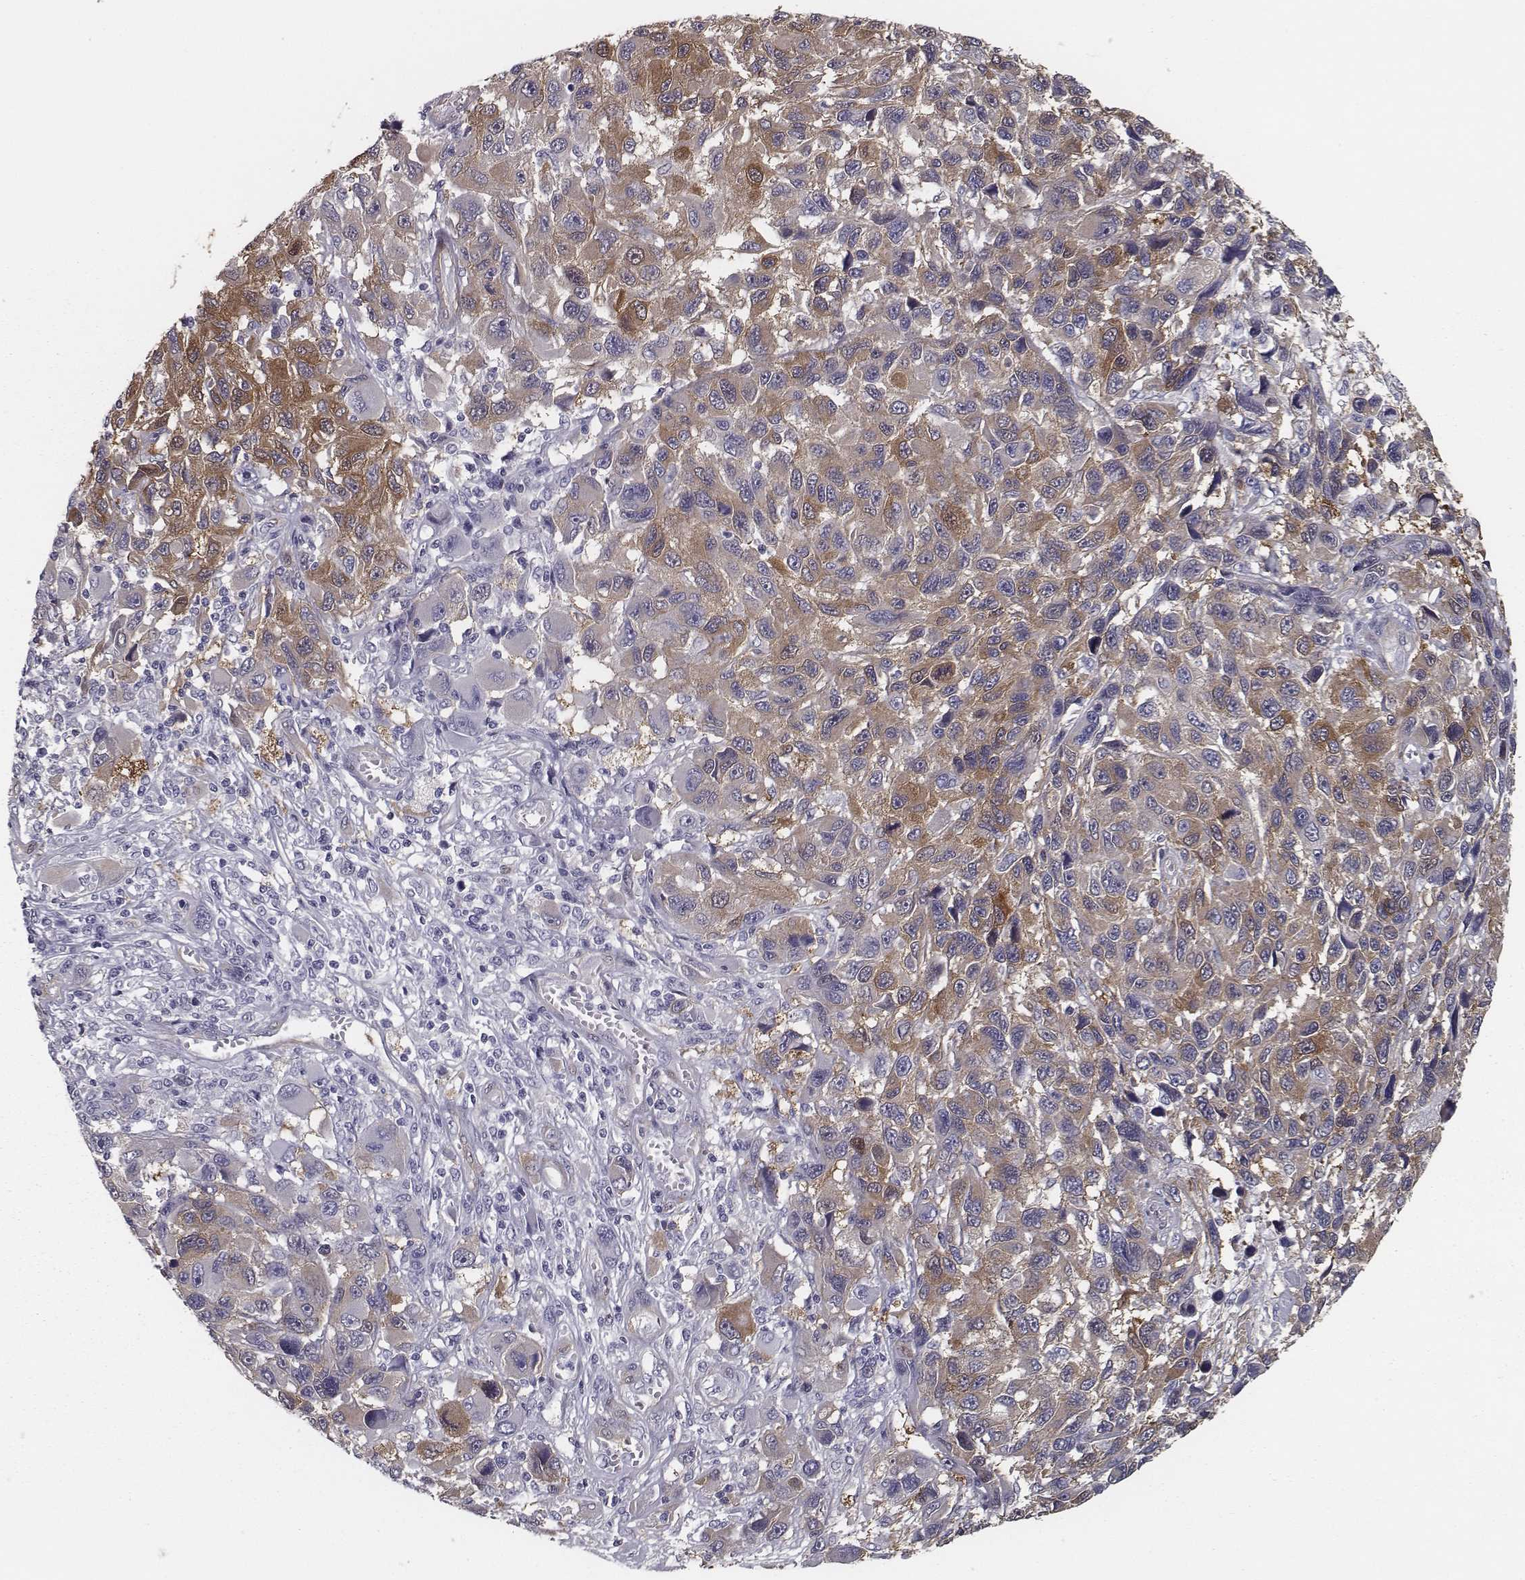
{"staining": {"intensity": "moderate", "quantity": ">75%", "location": "nuclear"}, "tissue": "melanoma", "cell_type": "Tumor cells", "image_type": "cancer", "snomed": [{"axis": "morphology", "description": "Malignant melanoma, NOS"}, {"axis": "topography", "description": "Skin"}], "caption": "Brown immunohistochemical staining in human malignant melanoma exhibits moderate nuclear positivity in approximately >75% of tumor cells.", "gene": "ISYNA1", "patient": {"sex": "male", "age": 53}}